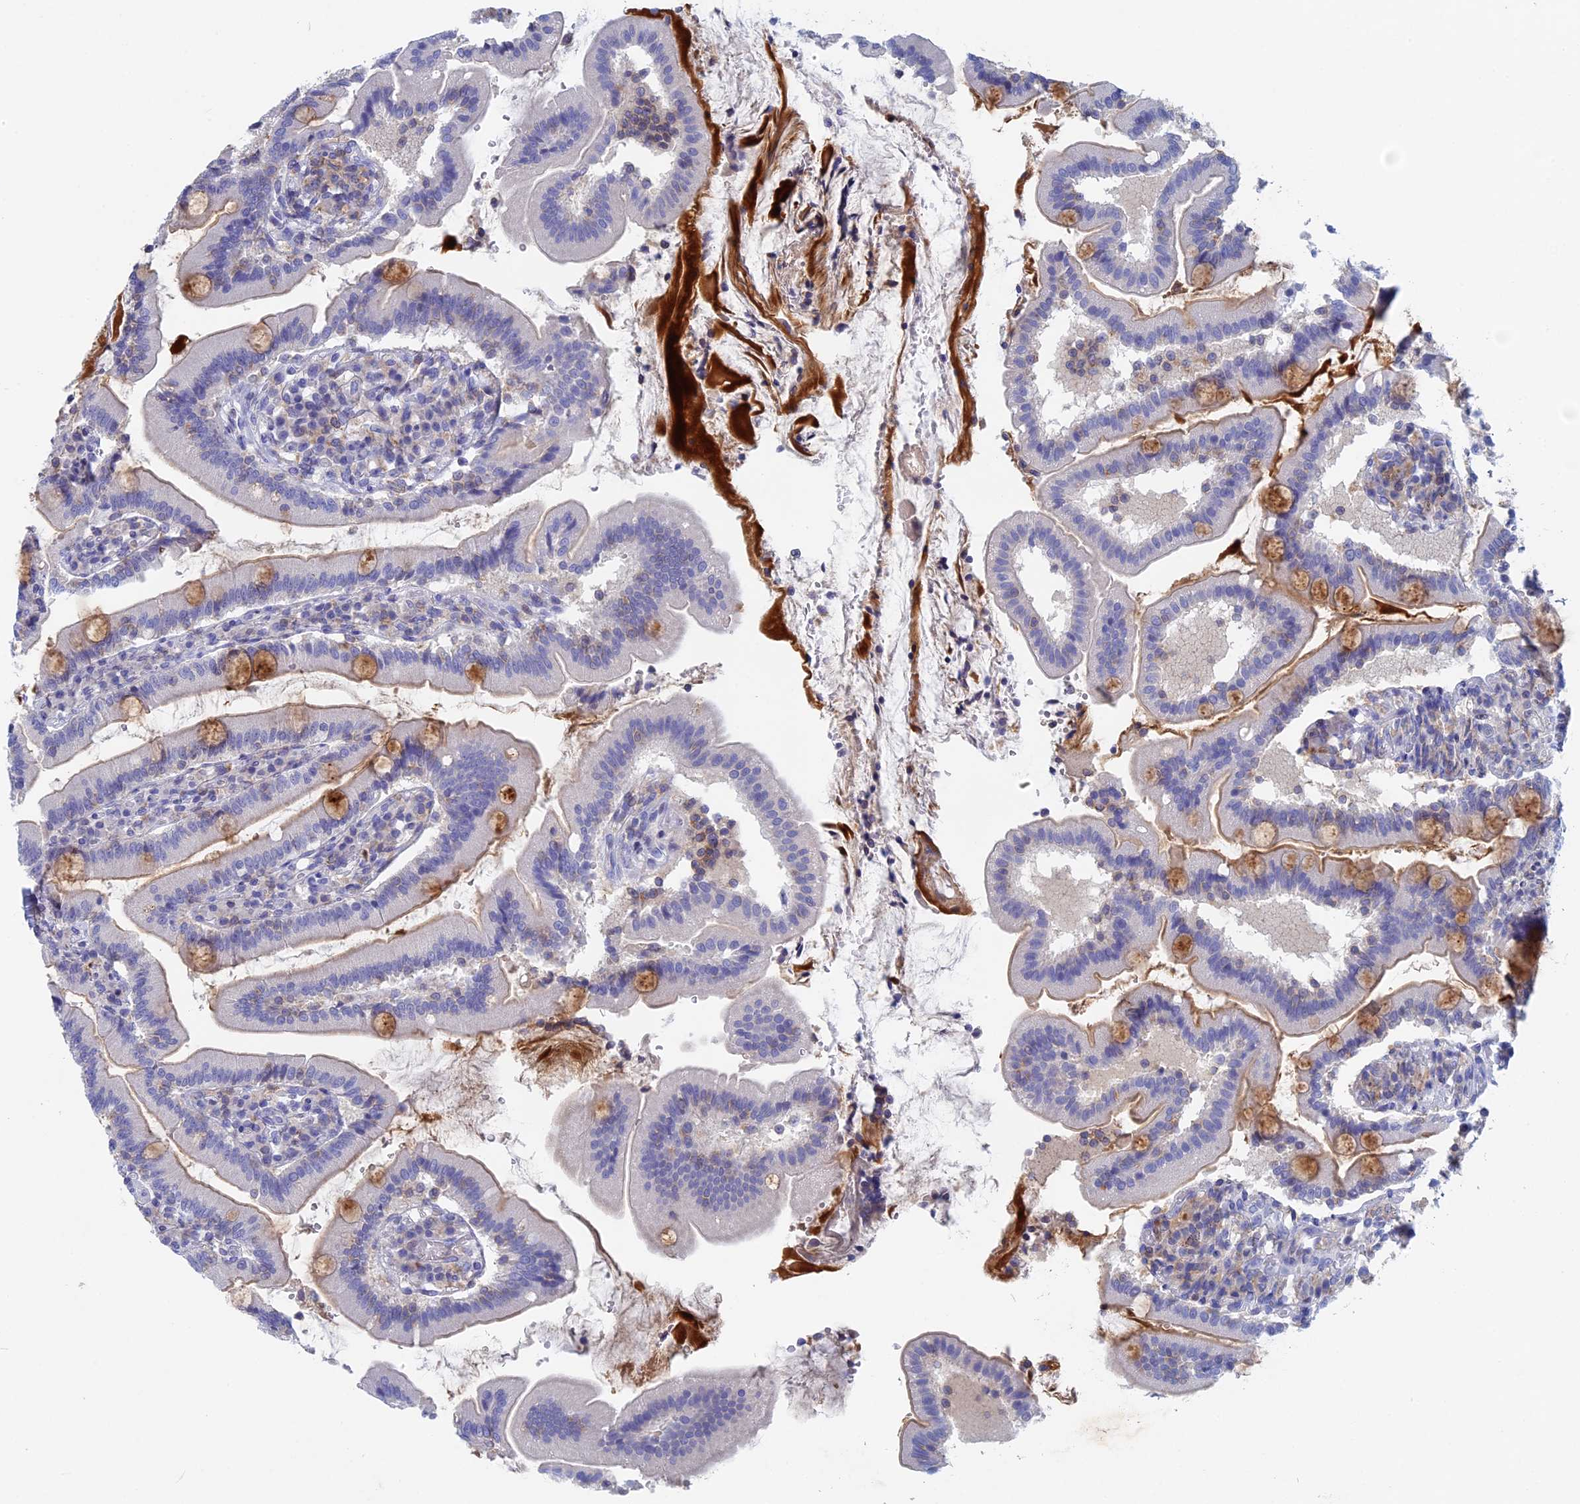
{"staining": {"intensity": "moderate", "quantity": "<25%", "location": "cytoplasmic/membranous"}, "tissue": "duodenum", "cell_type": "Glandular cells", "image_type": "normal", "snomed": [{"axis": "morphology", "description": "Normal tissue, NOS"}, {"axis": "topography", "description": "Duodenum"}], "caption": "This micrograph reveals immunohistochemistry (IHC) staining of normal human duodenum, with low moderate cytoplasmic/membranous positivity in approximately <25% of glandular cells.", "gene": "ACP7", "patient": {"sex": "female", "age": 67}}